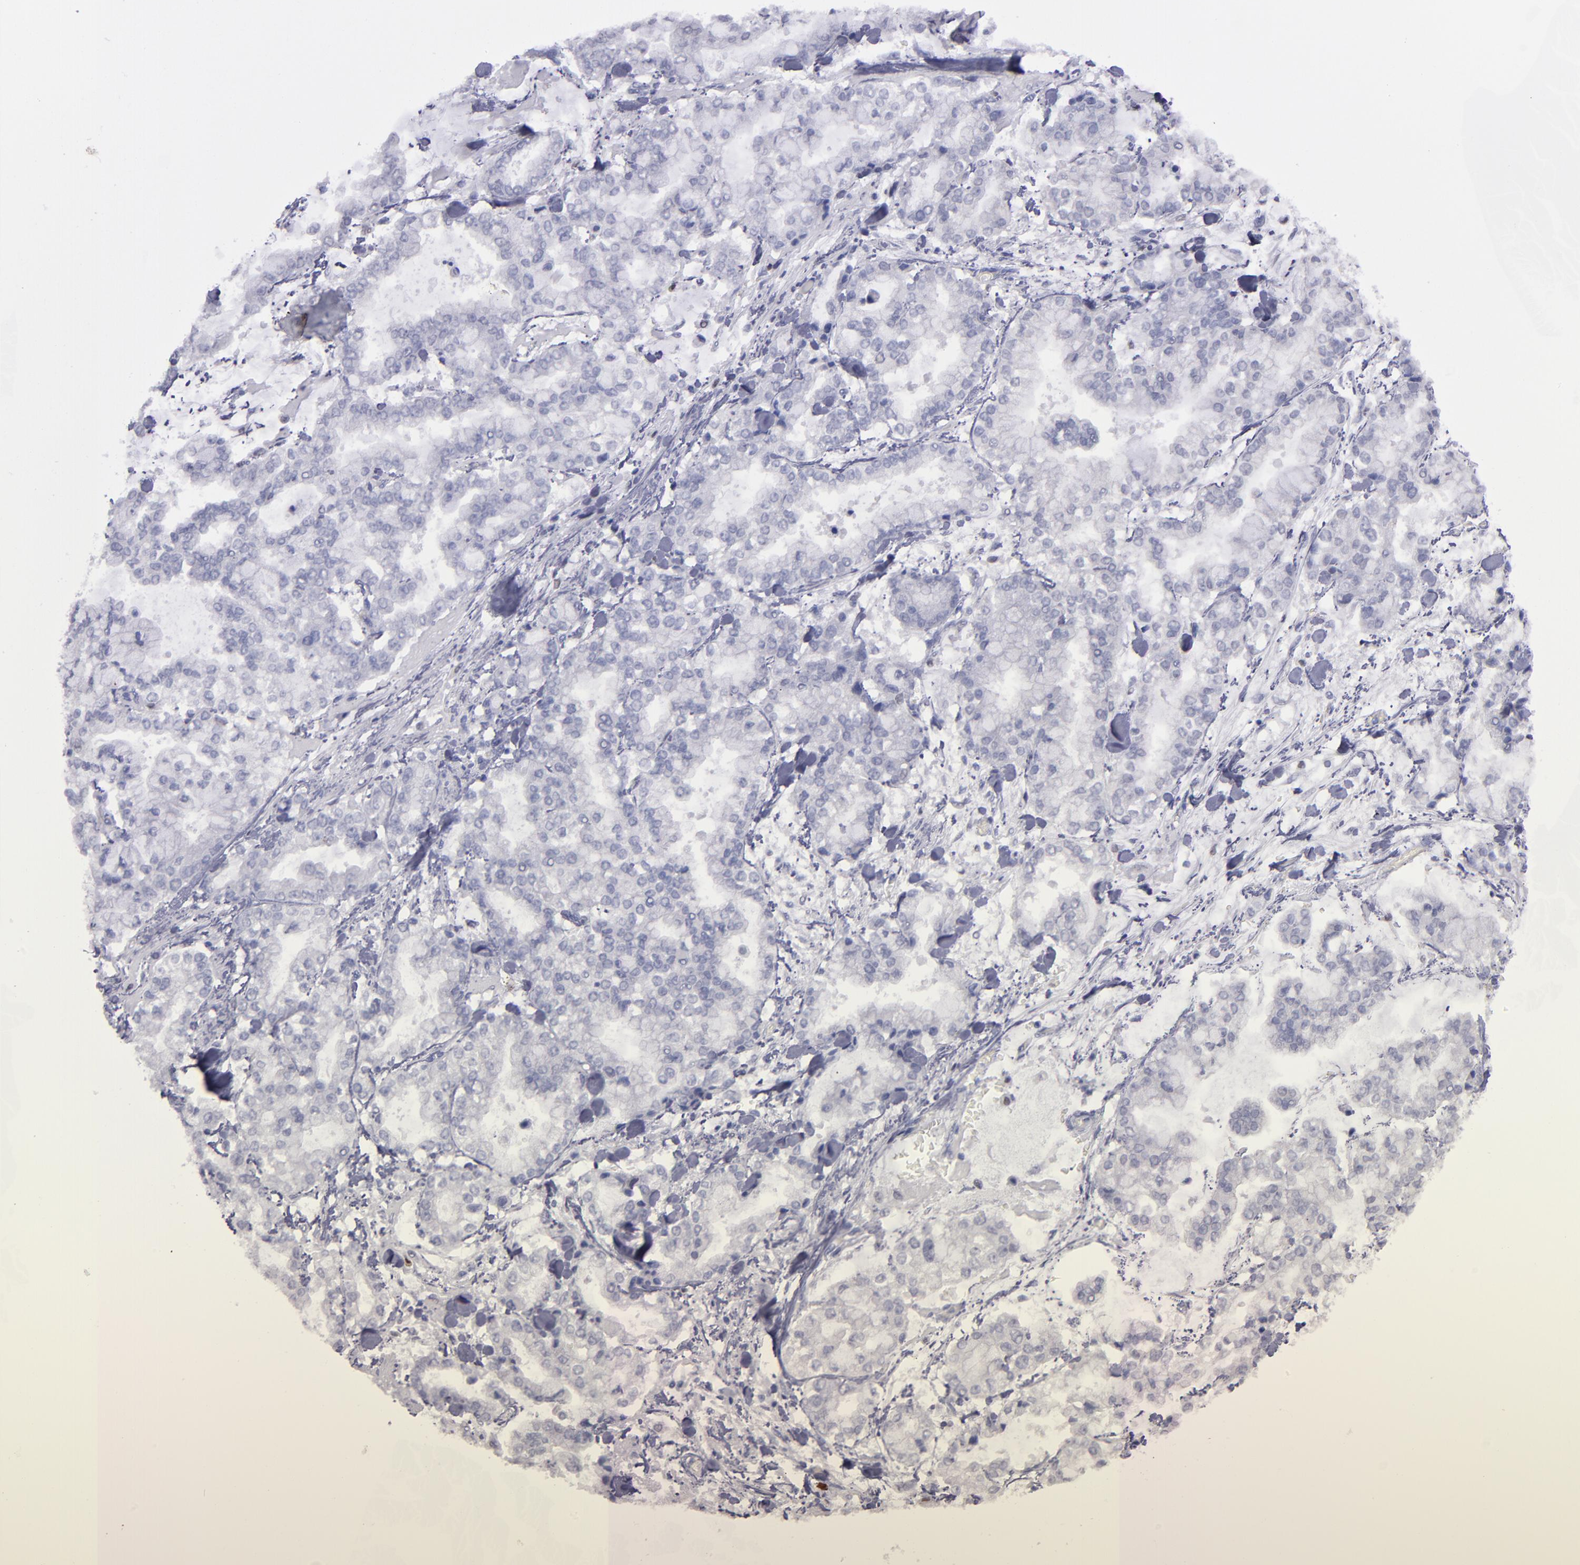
{"staining": {"intensity": "negative", "quantity": "none", "location": "none"}, "tissue": "stomach cancer", "cell_type": "Tumor cells", "image_type": "cancer", "snomed": [{"axis": "morphology", "description": "Normal tissue, NOS"}, {"axis": "morphology", "description": "Adenocarcinoma, NOS"}, {"axis": "topography", "description": "Stomach, upper"}, {"axis": "topography", "description": "Stomach"}], "caption": "Immunohistochemistry (IHC) of human stomach cancer exhibits no expression in tumor cells.", "gene": "IRF8", "patient": {"sex": "male", "age": 76}}